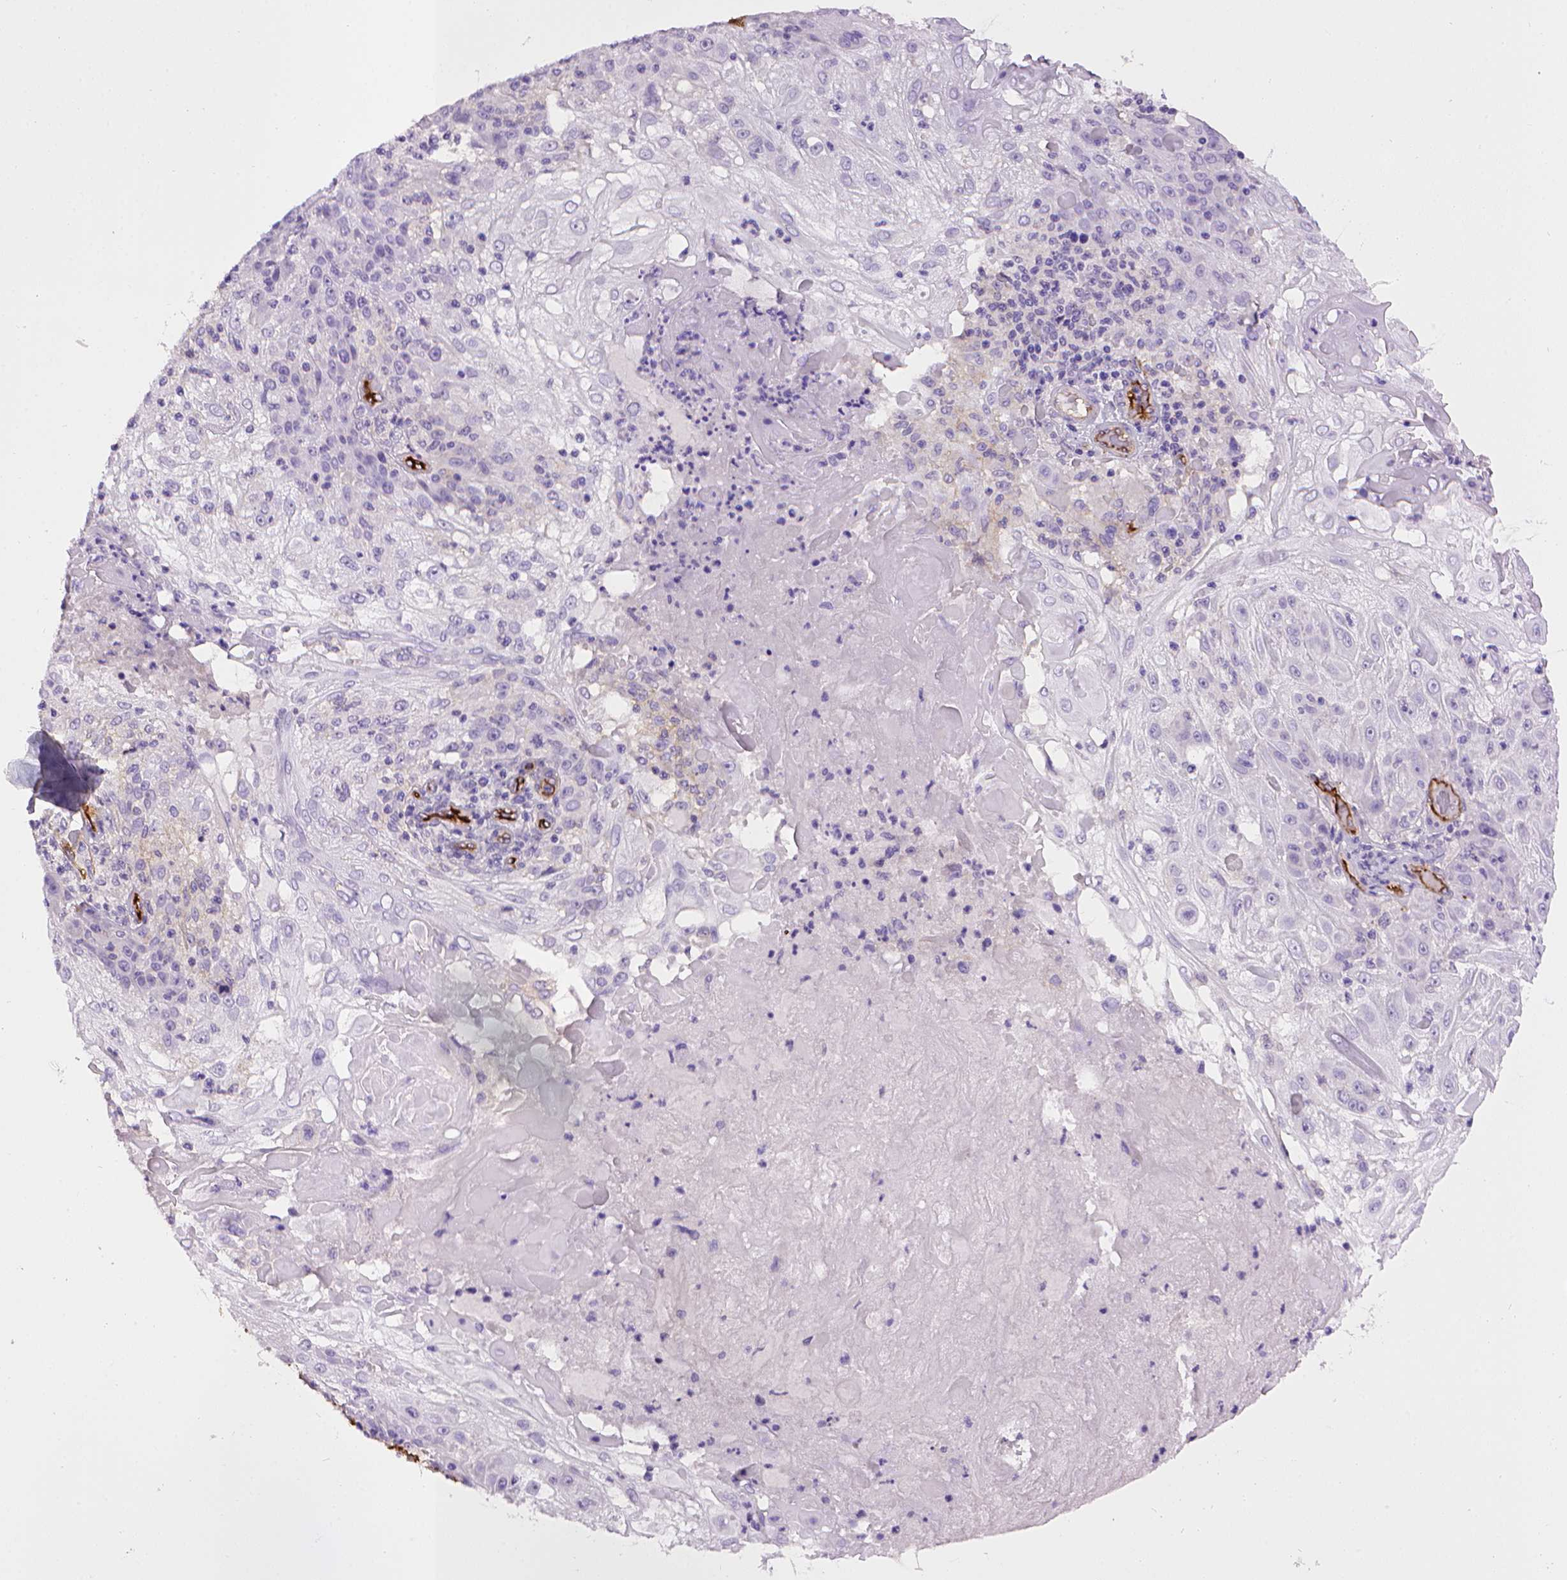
{"staining": {"intensity": "negative", "quantity": "none", "location": "none"}, "tissue": "skin cancer", "cell_type": "Tumor cells", "image_type": "cancer", "snomed": [{"axis": "morphology", "description": "Normal tissue, NOS"}, {"axis": "morphology", "description": "Squamous cell carcinoma, NOS"}, {"axis": "topography", "description": "Skin"}], "caption": "Immunohistochemistry (IHC) micrograph of skin cancer stained for a protein (brown), which demonstrates no staining in tumor cells.", "gene": "ENG", "patient": {"sex": "female", "age": 83}}